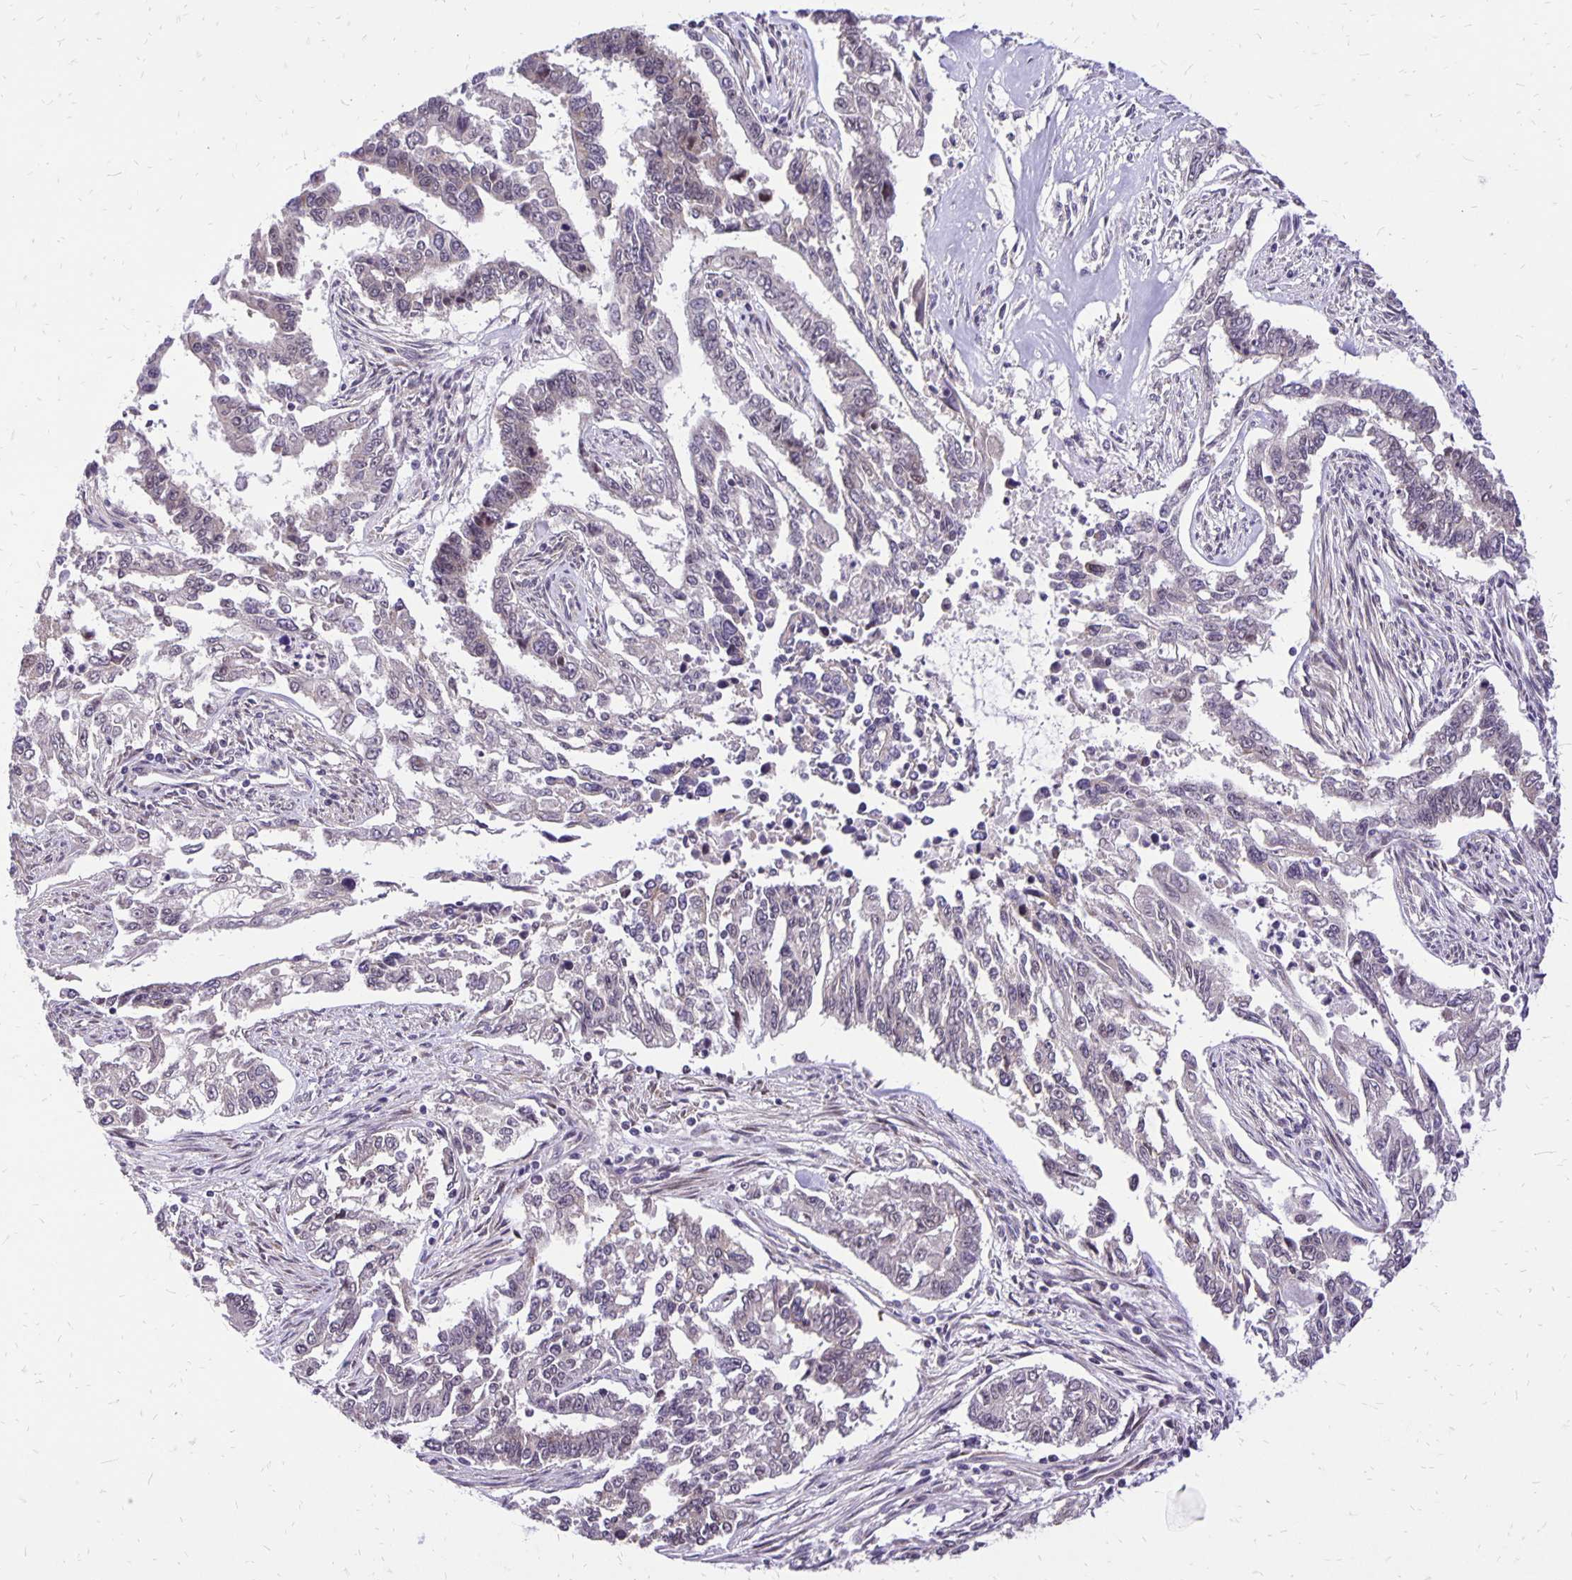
{"staining": {"intensity": "negative", "quantity": "none", "location": "none"}, "tissue": "endometrial cancer", "cell_type": "Tumor cells", "image_type": "cancer", "snomed": [{"axis": "morphology", "description": "Adenocarcinoma, NOS"}, {"axis": "topography", "description": "Uterus"}], "caption": "Adenocarcinoma (endometrial) was stained to show a protein in brown. There is no significant expression in tumor cells.", "gene": "GOLGA5", "patient": {"sex": "female", "age": 59}}